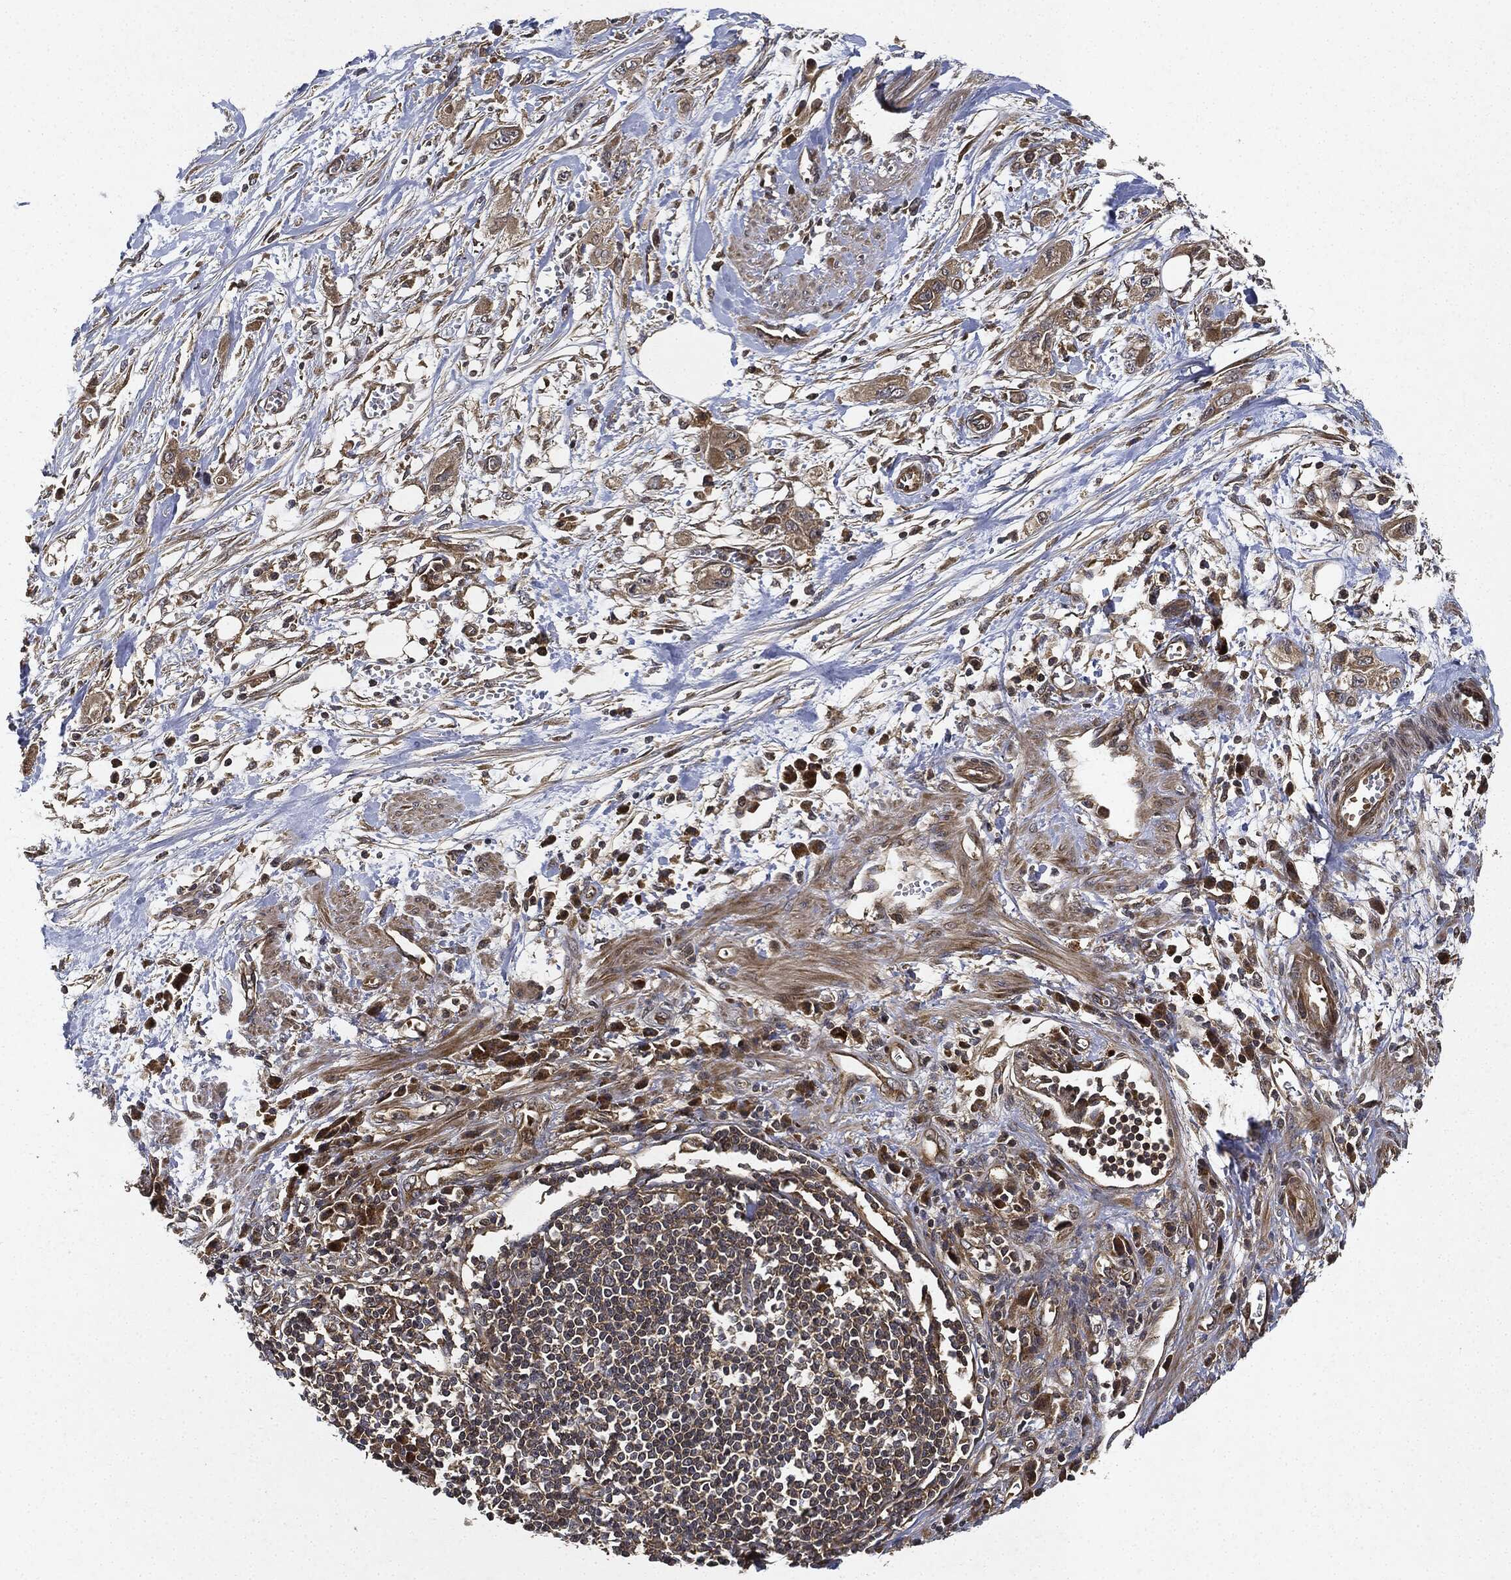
{"staining": {"intensity": "weak", "quantity": ">75%", "location": "cytoplasmic/membranous"}, "tissue": "pancreatic cancer", "cell_type": "Tumor cells", "image_type": "cancer", "snomed": [{"axis": "morphology", "description": "Adenocarcinoma, NOS"}, {"axis": "topography", "description": "Pancreas"}], "caption": "Pancreatic adenocarcinoma stained with a brown dye demonstrates weak cytoplasmic/membranous positive expression in approximately >75% of tumor cells.", "gene": "MLST8", "patient": {"sex": "male", "age": 72}}